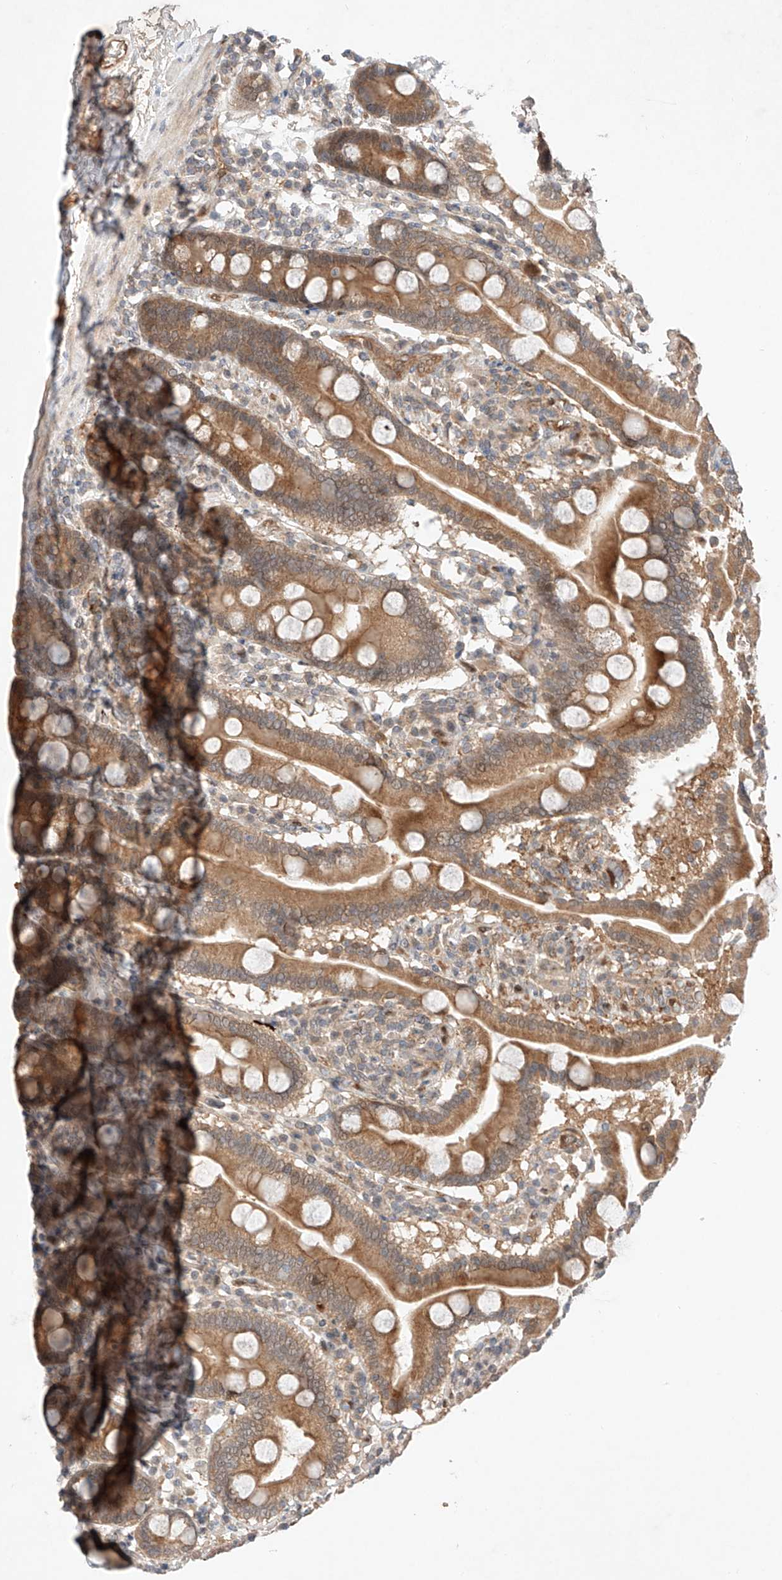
{"staining": {"intensity": "moderate", "quantity": ">75%", "location": "cytoplasmic/membranous"}, "tissue": "duodenum", "cell_type": "Glandular cells", "image_type": "normal", "snomed": [{"axis": "morphology", "description": "Normal tissue, NOS"}, {"axis": "topography", "description": "Duodenum"}], "caption": "Immunohistochemical staining of unremarkable human duodenum exhibits >75% levels of moderate cytoplasmic/membranous protein staining in about >75% of glandular cells.", "gene": "ZNF124", "patient": {"sex": "male", "age": 55}}